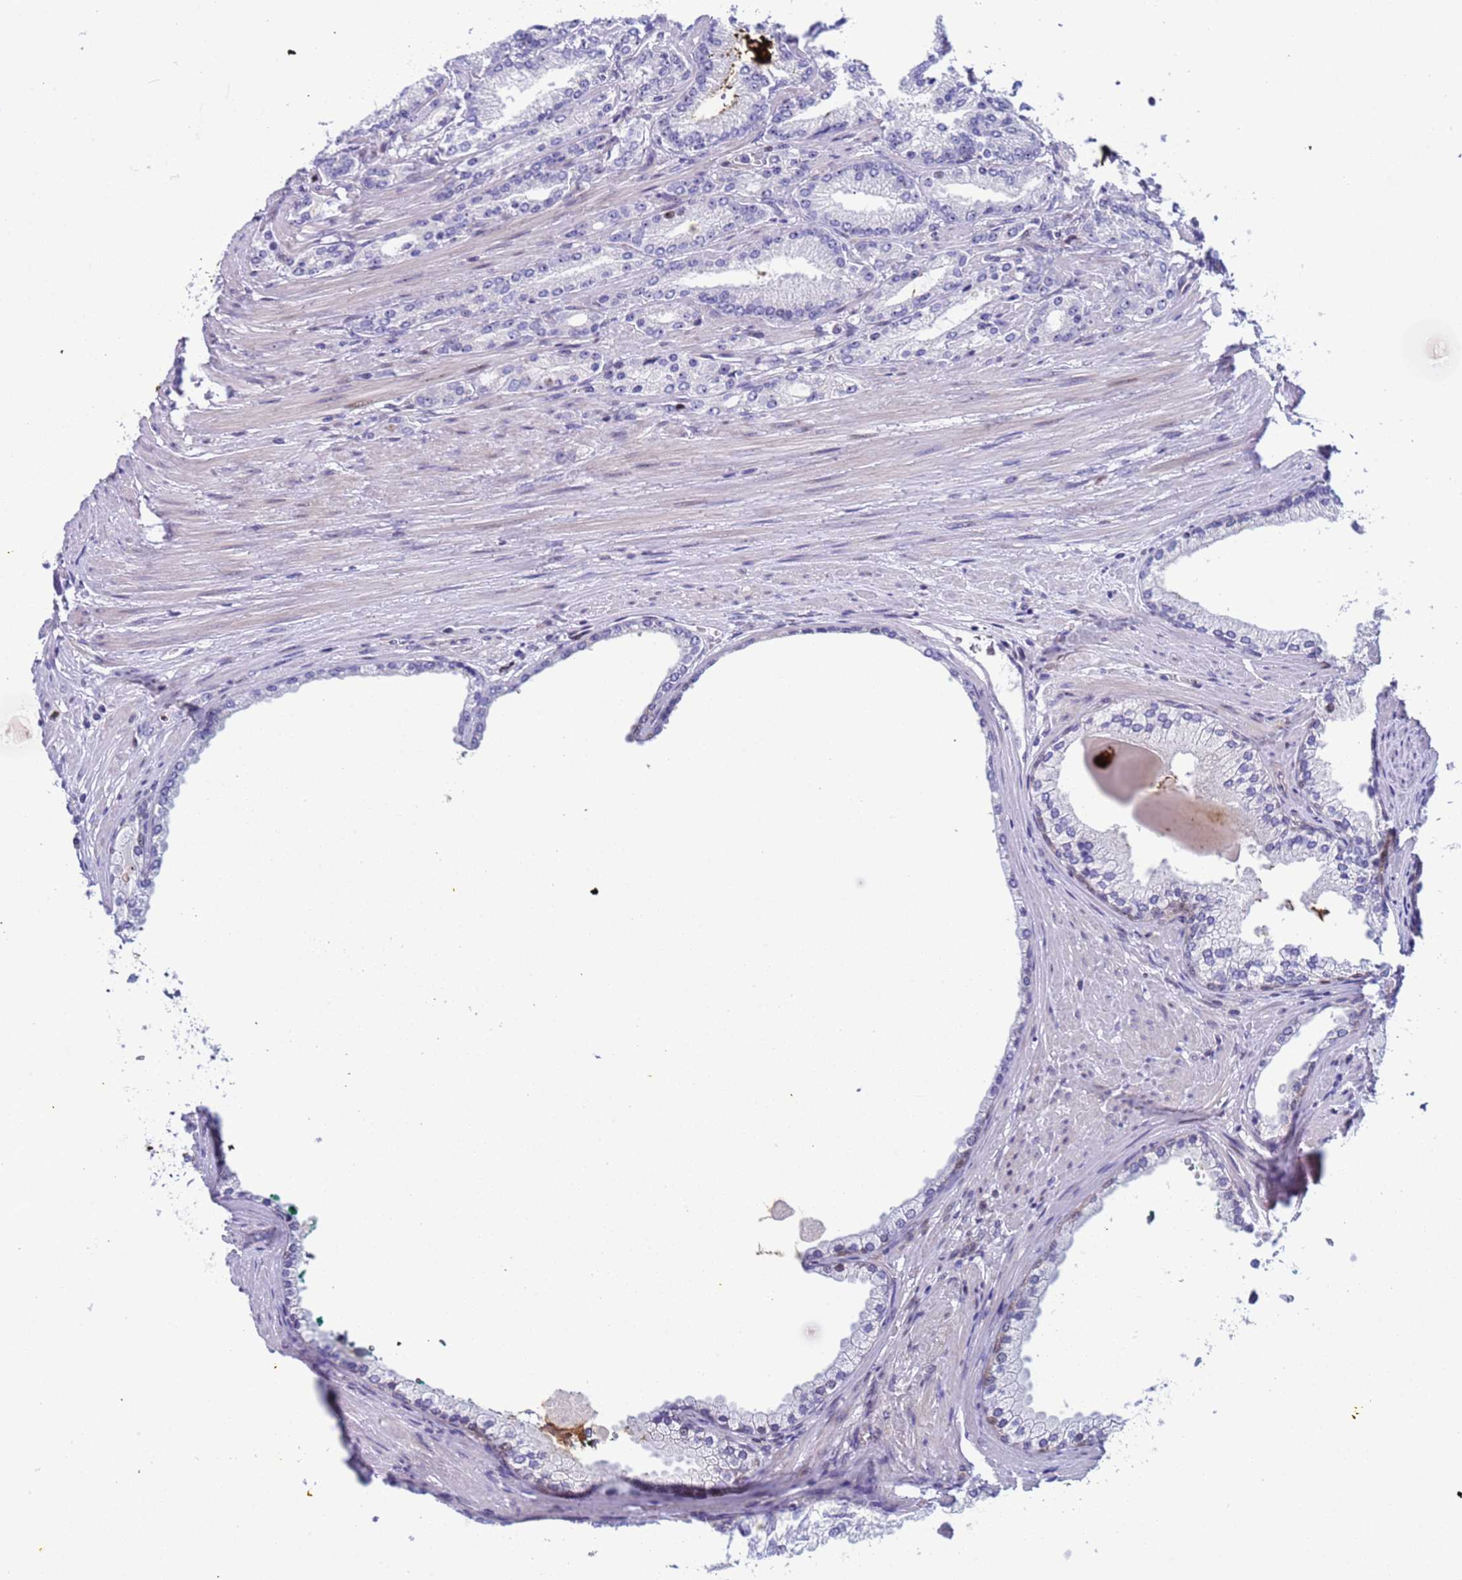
{"staining": {"intensity": "negative", "quantity": "none", "location": "none"}, "tissue": "prostate cancer", "cell_type": "Tumor cells", "image_type": "cancer", "snomed": [{"axis": "morphology", "description": "Adenocarcinoma, High grade"}, {"axis": "topography", "description": "Prostate"}], "caption": "Immunohistochemical staining of human prostate cancer (adenocarcinoma (high-grade)) exhibits no significant staining in tumor cells.", "gene": "POP5", "patient": {"sex": "male", "age": 66}}